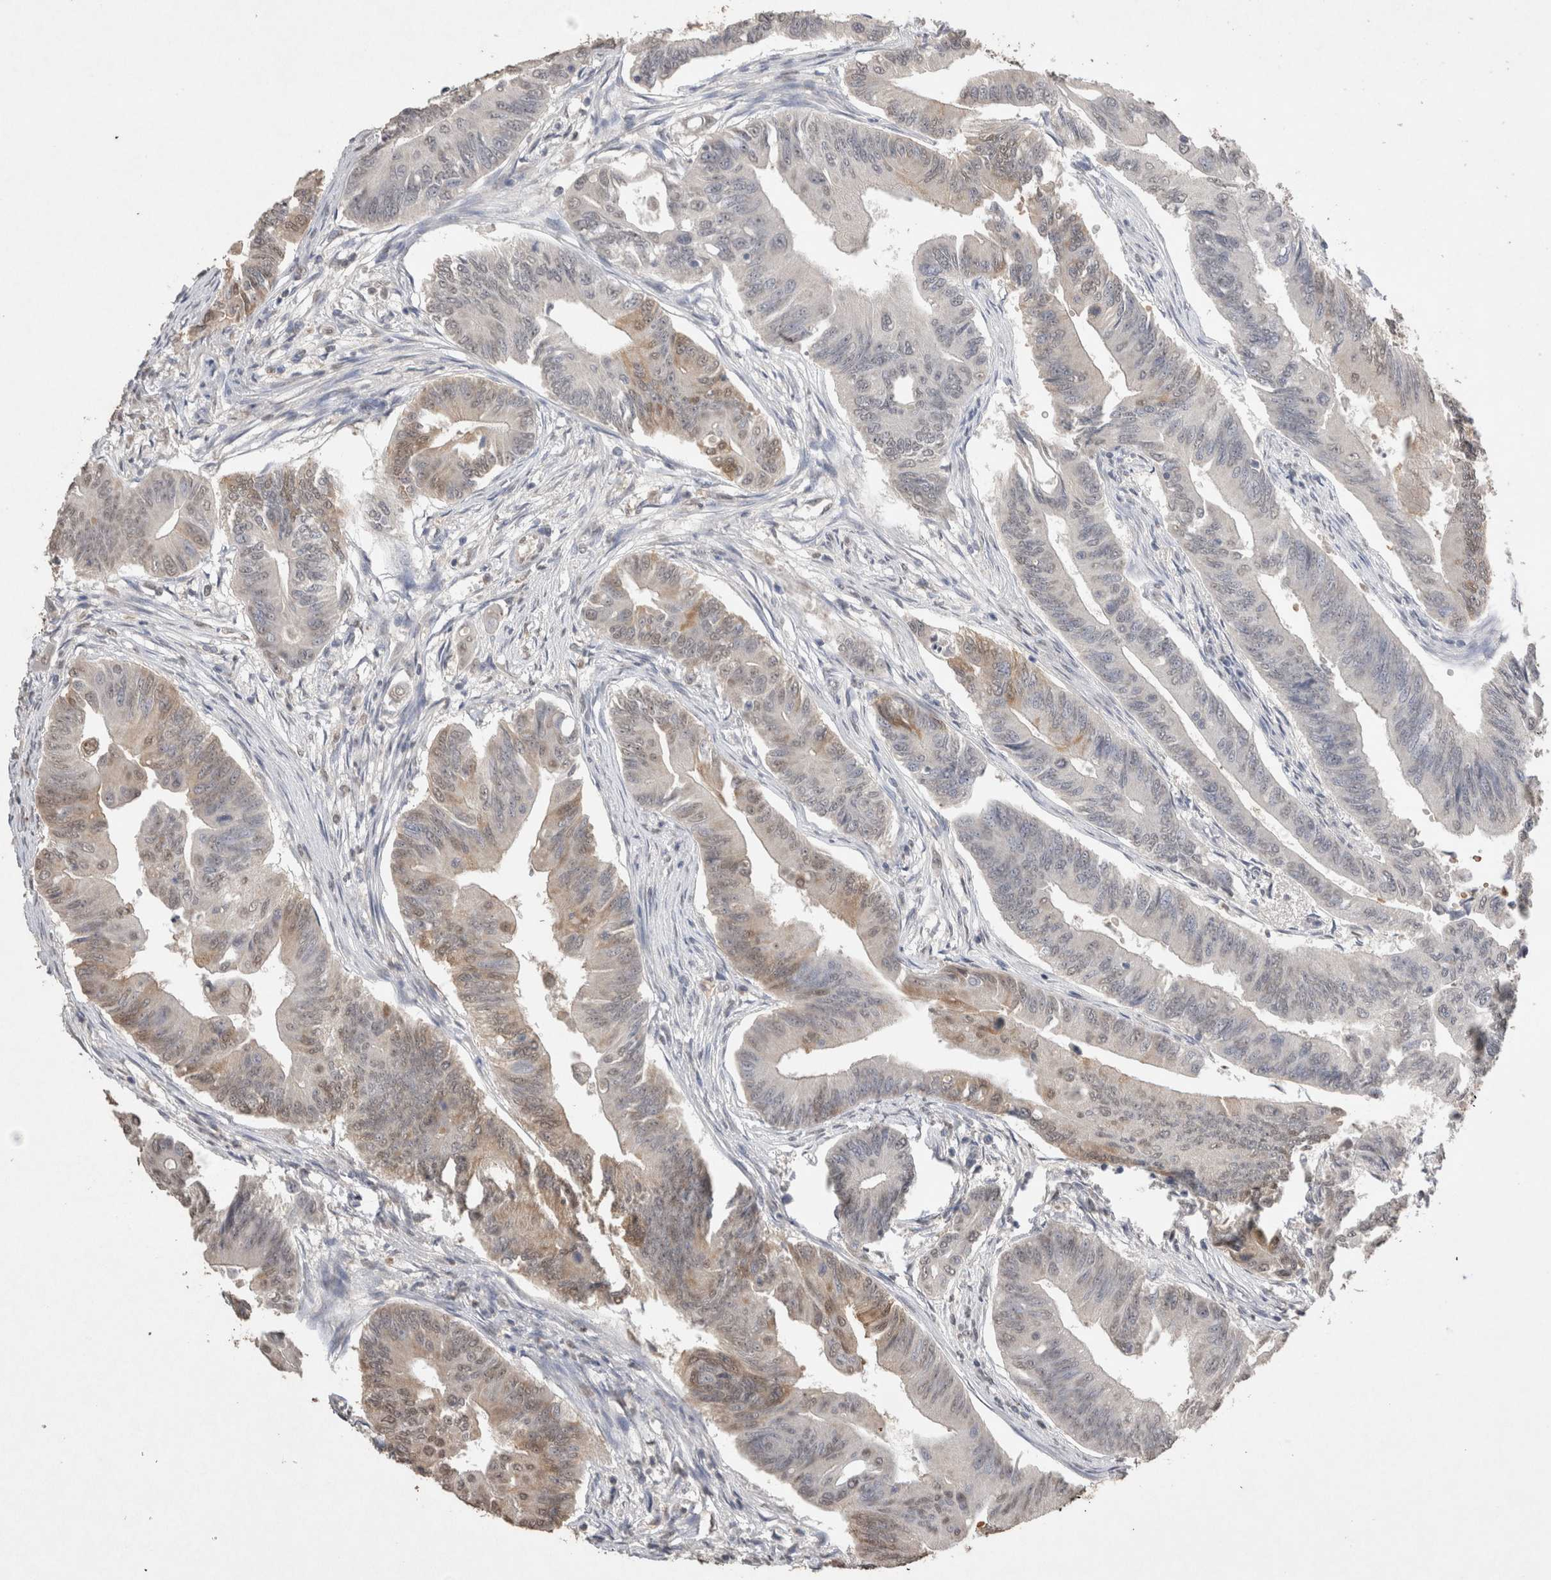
{"staining": {"intensity": "moderate", "quantity": "<25%", "location": "cytoplasmic/membranous,nuclear"}, "tissue": "colorectal cancer", "cell_type": "Tumor cells", "image_type": "cancer", "snomed": [{"axis": "morphology", "description": "Adenoma, NOS"}, {"axis": "morphology", "description": "Adenocarcinoma, NOS"}, {"axis": "topography", "description": "Colon"}], "caption": "A histopathology image showing moderate cytoplasmic/membranous and nuclear staining in about <25% of tumor cells in colorectal cancer (adenoma), as visualized by brown immunohistochemical staining.", "gene": "LGALS2", "patient": {"sex": "male", "age": 79}}